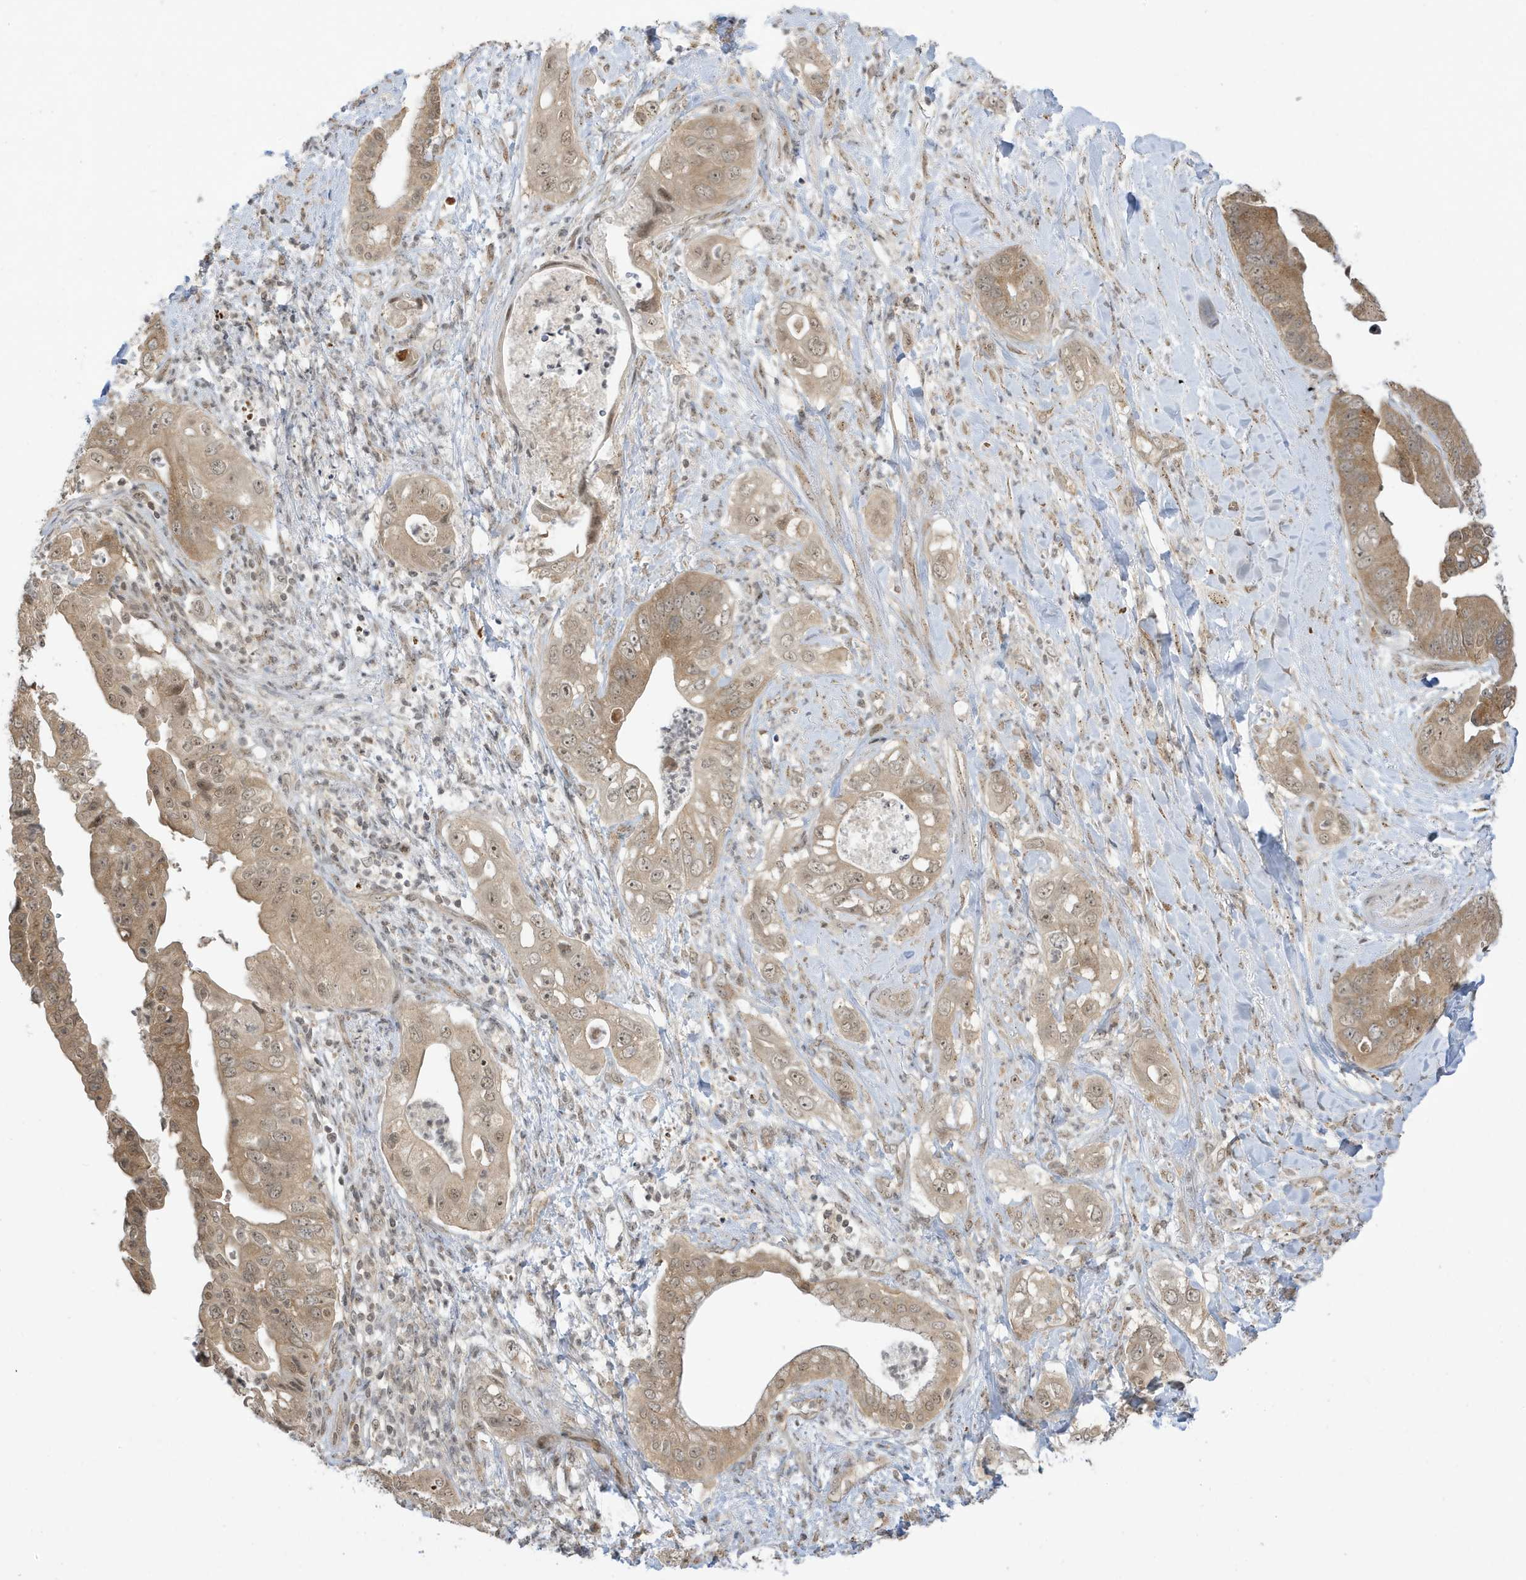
{"staining": {"intensity": "moderate", "quantity": ">75%", "location": "cytoplasmic/membranous,nuclear"}, "tissue": "pancreatic cancer", "cell_type": "Tumor cells", "image_type": "cancer", "snomed": [{"axis": "morphology", "description": "Adenocarcinoma, NOS"}, {"axis": "topography", "description": "Pancreas"}], "caption": "Pancreatic adenocarcinoma stained with immunohistochemistry displays moderate cytoplasmic/membranous and nuclear staining in about >75% of tumor cells.", "gene": "TAB3", "patient": {"sex": "female", "age": 78}}